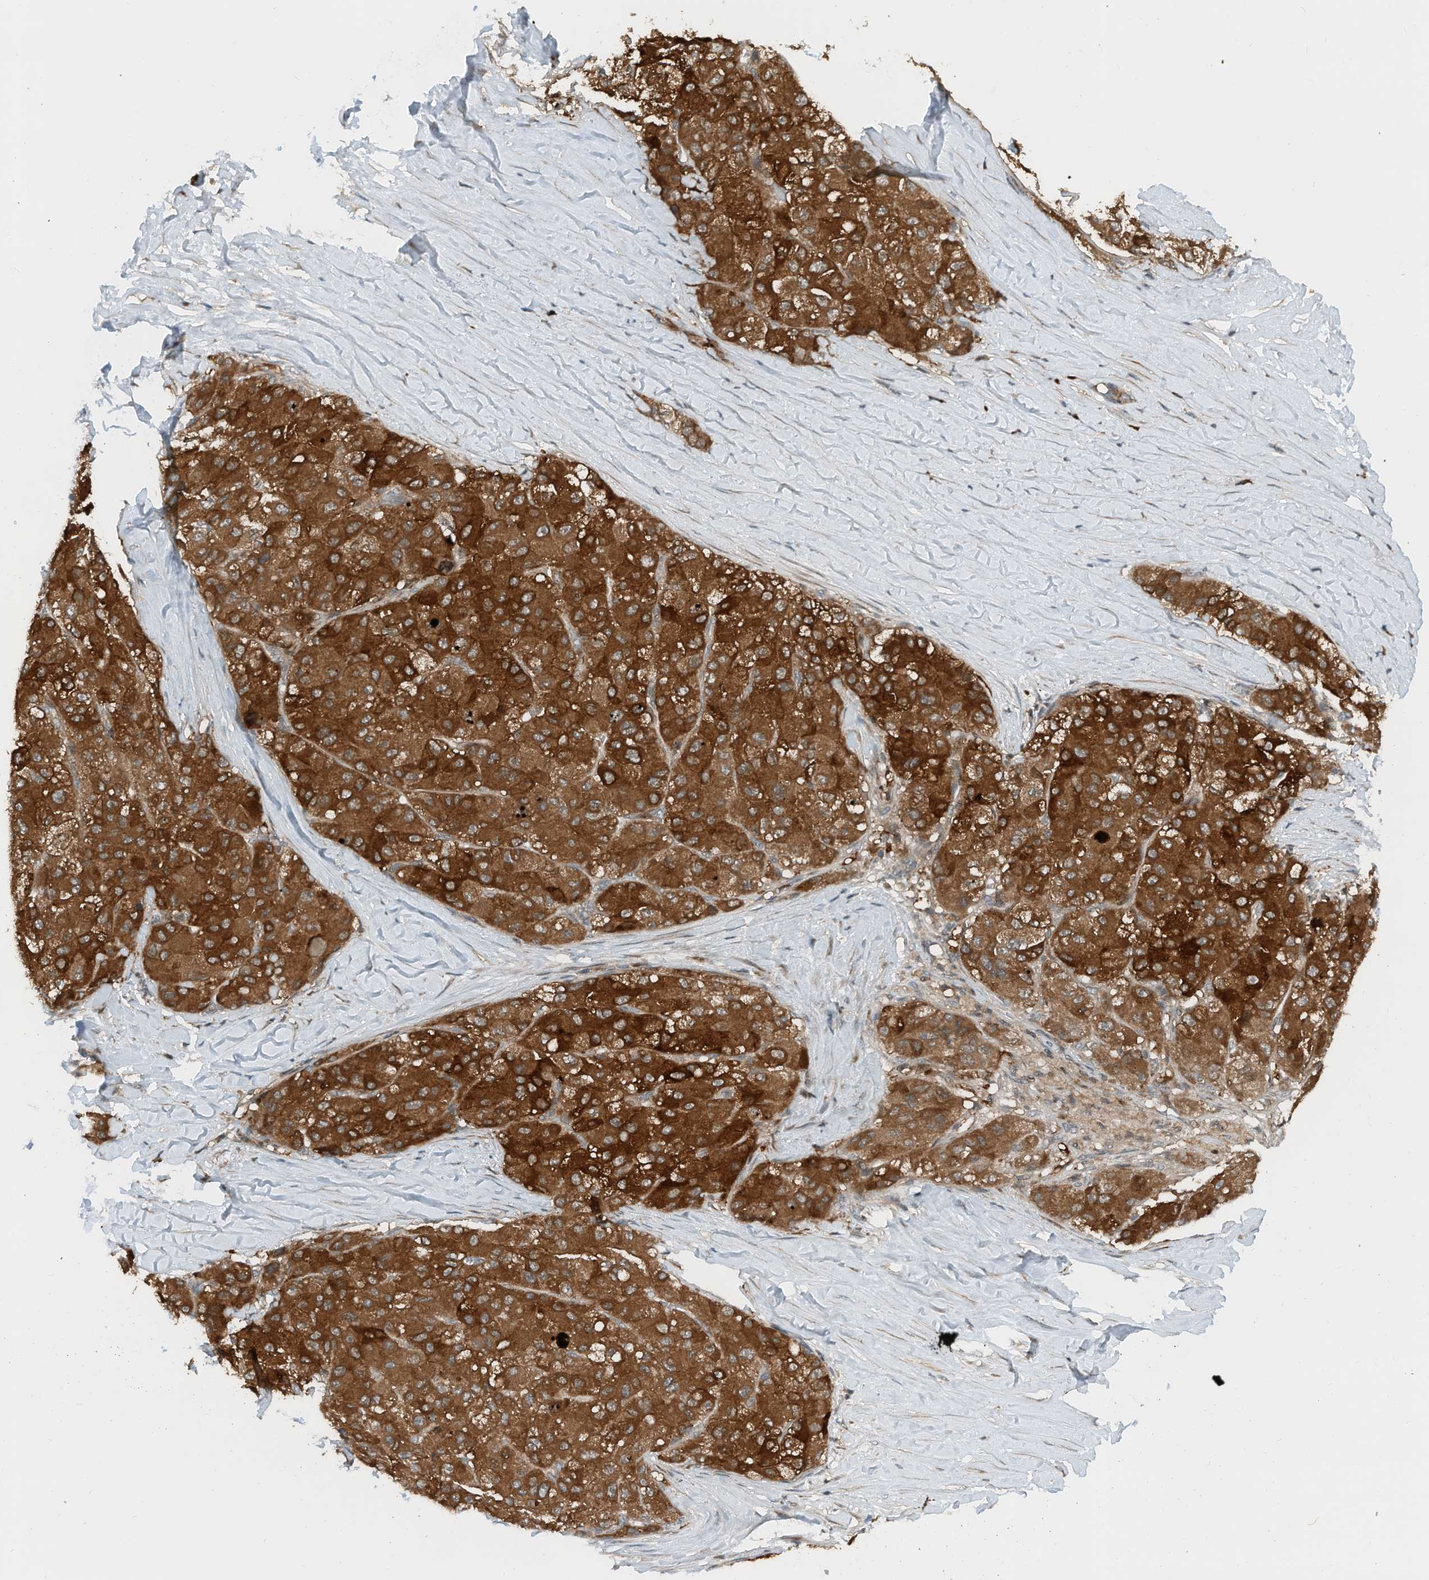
{"staining": {"intensity": "strong", "quantity": ">75%", "location": "cytoplasmic/membranous"}, "tissue": "liver cancer", "cell_type": "Tumor cells", "image_type": "cancer", "snomed": [{"axis": "morphology", "description": "Carcinoma, Hepatocellular, NOS"}, {"axis": "topography", "description": "Liver"}], "caption": "A brown stain highlights strong cytoplasmic/membranous staining of a protein in human liver cancer (hepatocellular carcinoma) tumor cells.", "gene": "RMND1", "patient": {"sex": "male", "age": 80}}